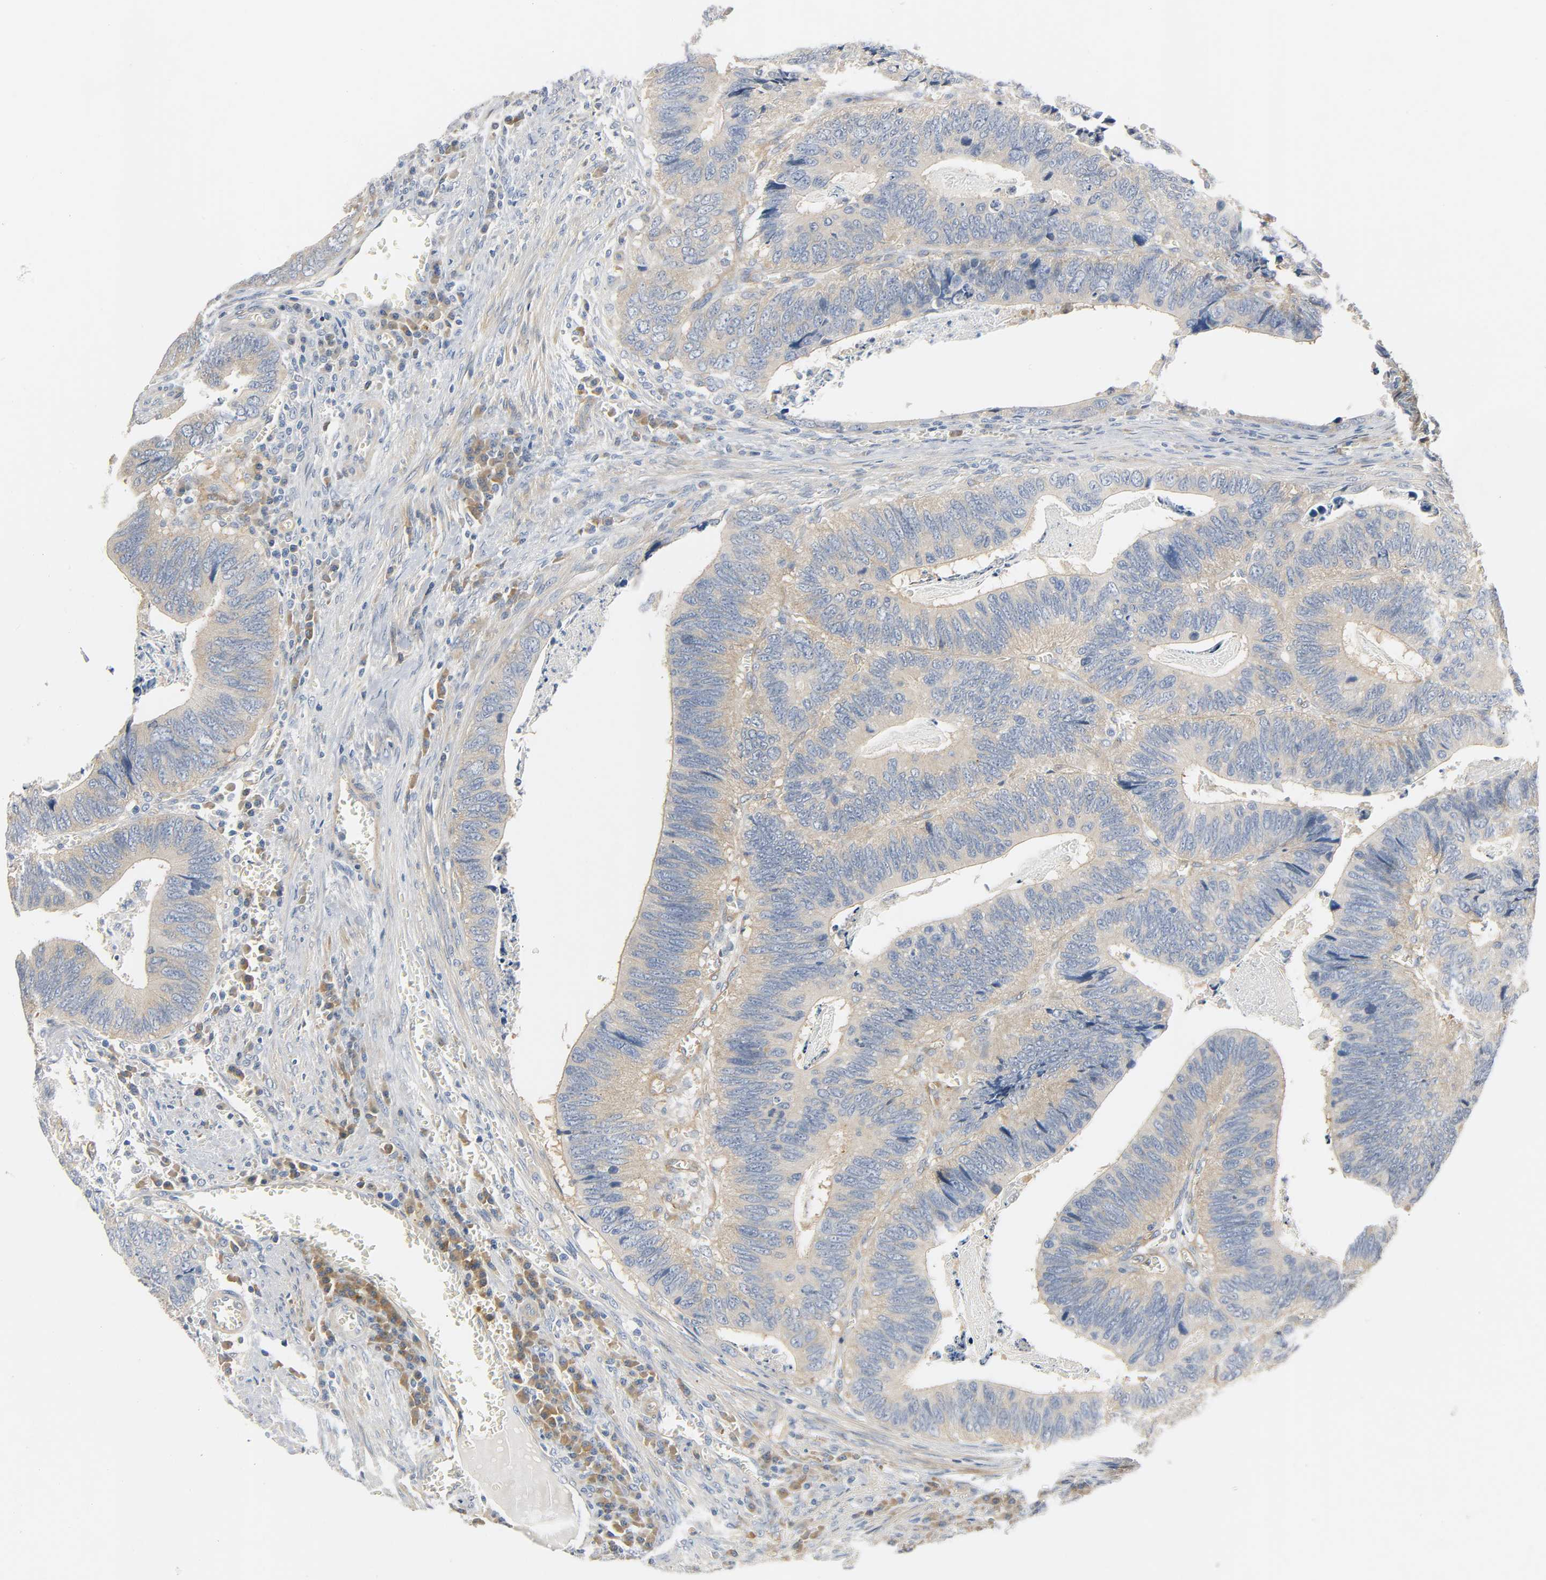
{"staining": {"intensity": "moderate", "quantity": ">75%", "location": "cytoplasmic/membranous"}, "tissue": "colorectal cancer", "cell_type": "Tumor cells", "image_type": "cancer", "snomed": [{"axis": "morphology", "description": "Adenocarcinoma, NOS"}, {"axis": "topography", "description": "Colon"}], "caption": "Adenocarcinoma (colorectal) was stained to show a protein in brown. There is medium levels of moderate cytoplasmic/membranous positivity in approximately >75% of tumor cells.", "gene": "ARPC1A", "patient": {"sex": "male", "age": 72}}